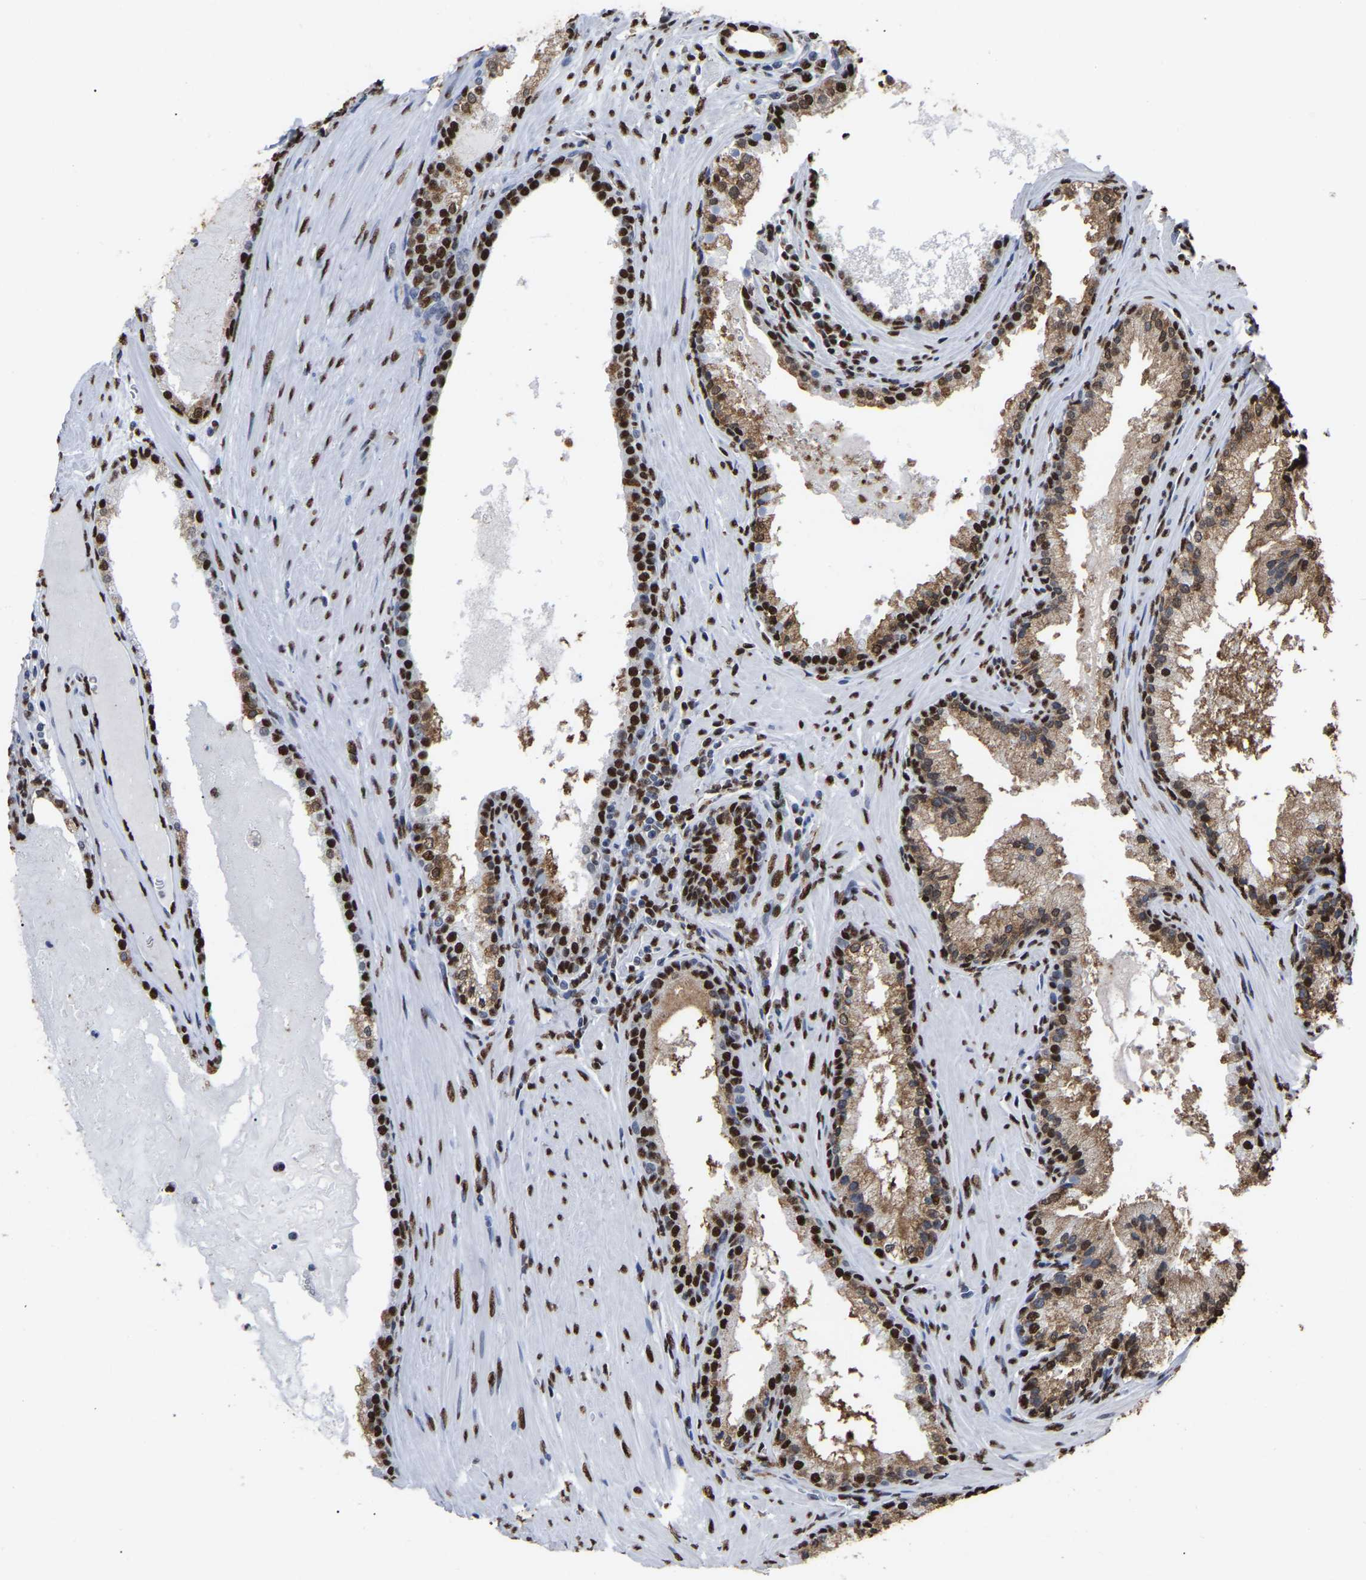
{"staining": {"intensity": "strong", "quantity": ">75%", "location": "nuclear"}, "tissue": "prostate cancer", "cell_type": "Tumor cells", "image_type": "cancer", "snomed": [{"axis": "morphology", "description": "Adenocarcinoma, Low grade"}, {"axis": "topography", "description": "Prostate"}], "caption": "DAB (3,3'-diaminobenzidine) immunohistochemical staining of low-grade adenocarcinoma (prostate) exhibits strong nuclear protein staining in about >75% of tumor cells. Nuclei are stained in blue.", "gene": "RBL2", "patient": {"sex": "male", "age": 70}}